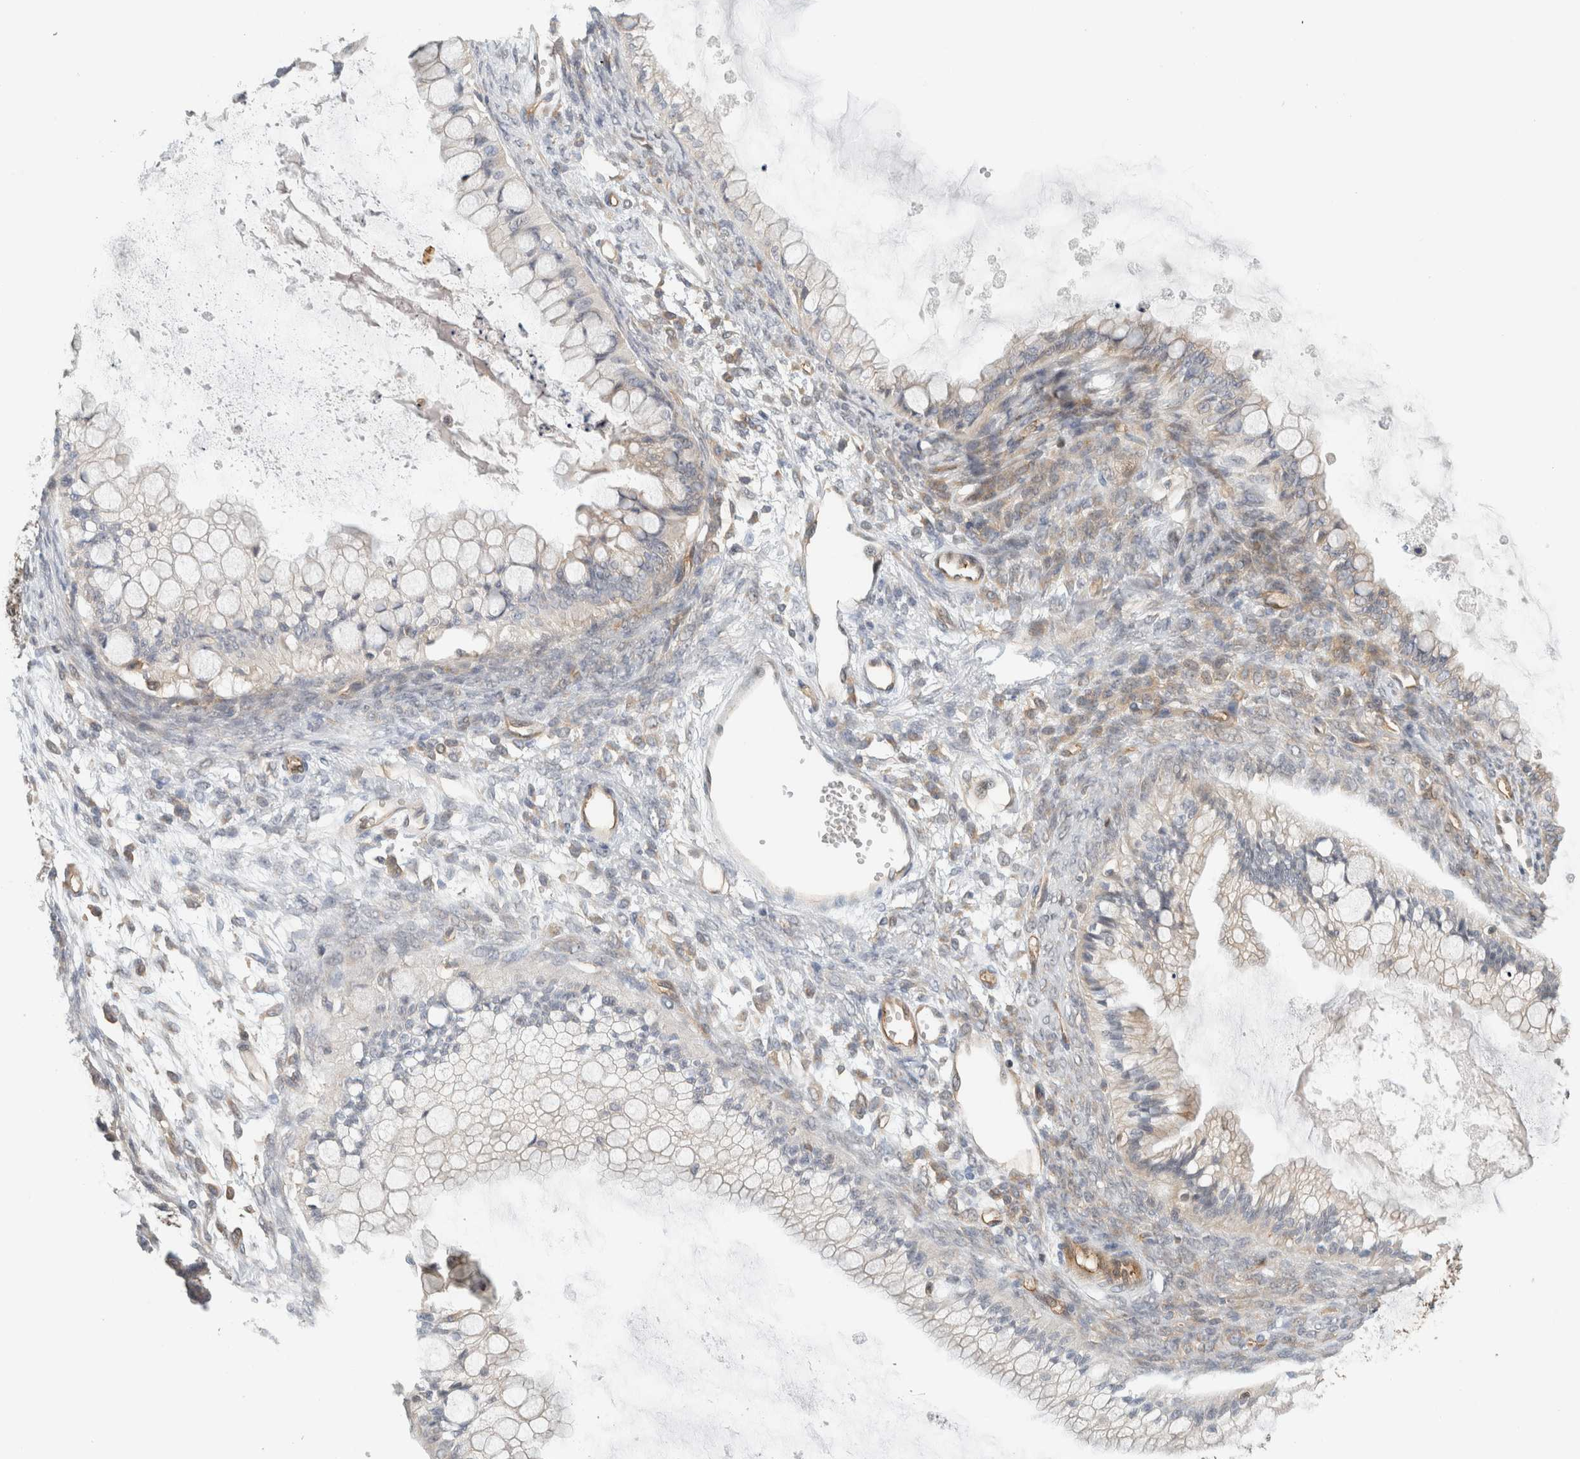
{"staining": {"intensity": "negative", "quantity": "none", "location": "none"}, "tissue": "ovarian cancer", "cell_type": "Tumor cells", "image_type": "cancer", "snomed": [{"axis": "morphology", "description": "Cystadenocarcinoma, mucinous, NOS"}, {"axis": "topography", "description": "Ovary"}], "caption": "High magnification brightfield microscopy of ovarian mucinous cystadenocarcinoma stained with DAB (3,3'-diaminobenzidine) (brown) and counterstained with hematoxylin (blue): tumor cells show no significant expression.", "gene": "PFDN4", "patient": {"sex": "female", "age": 57}}